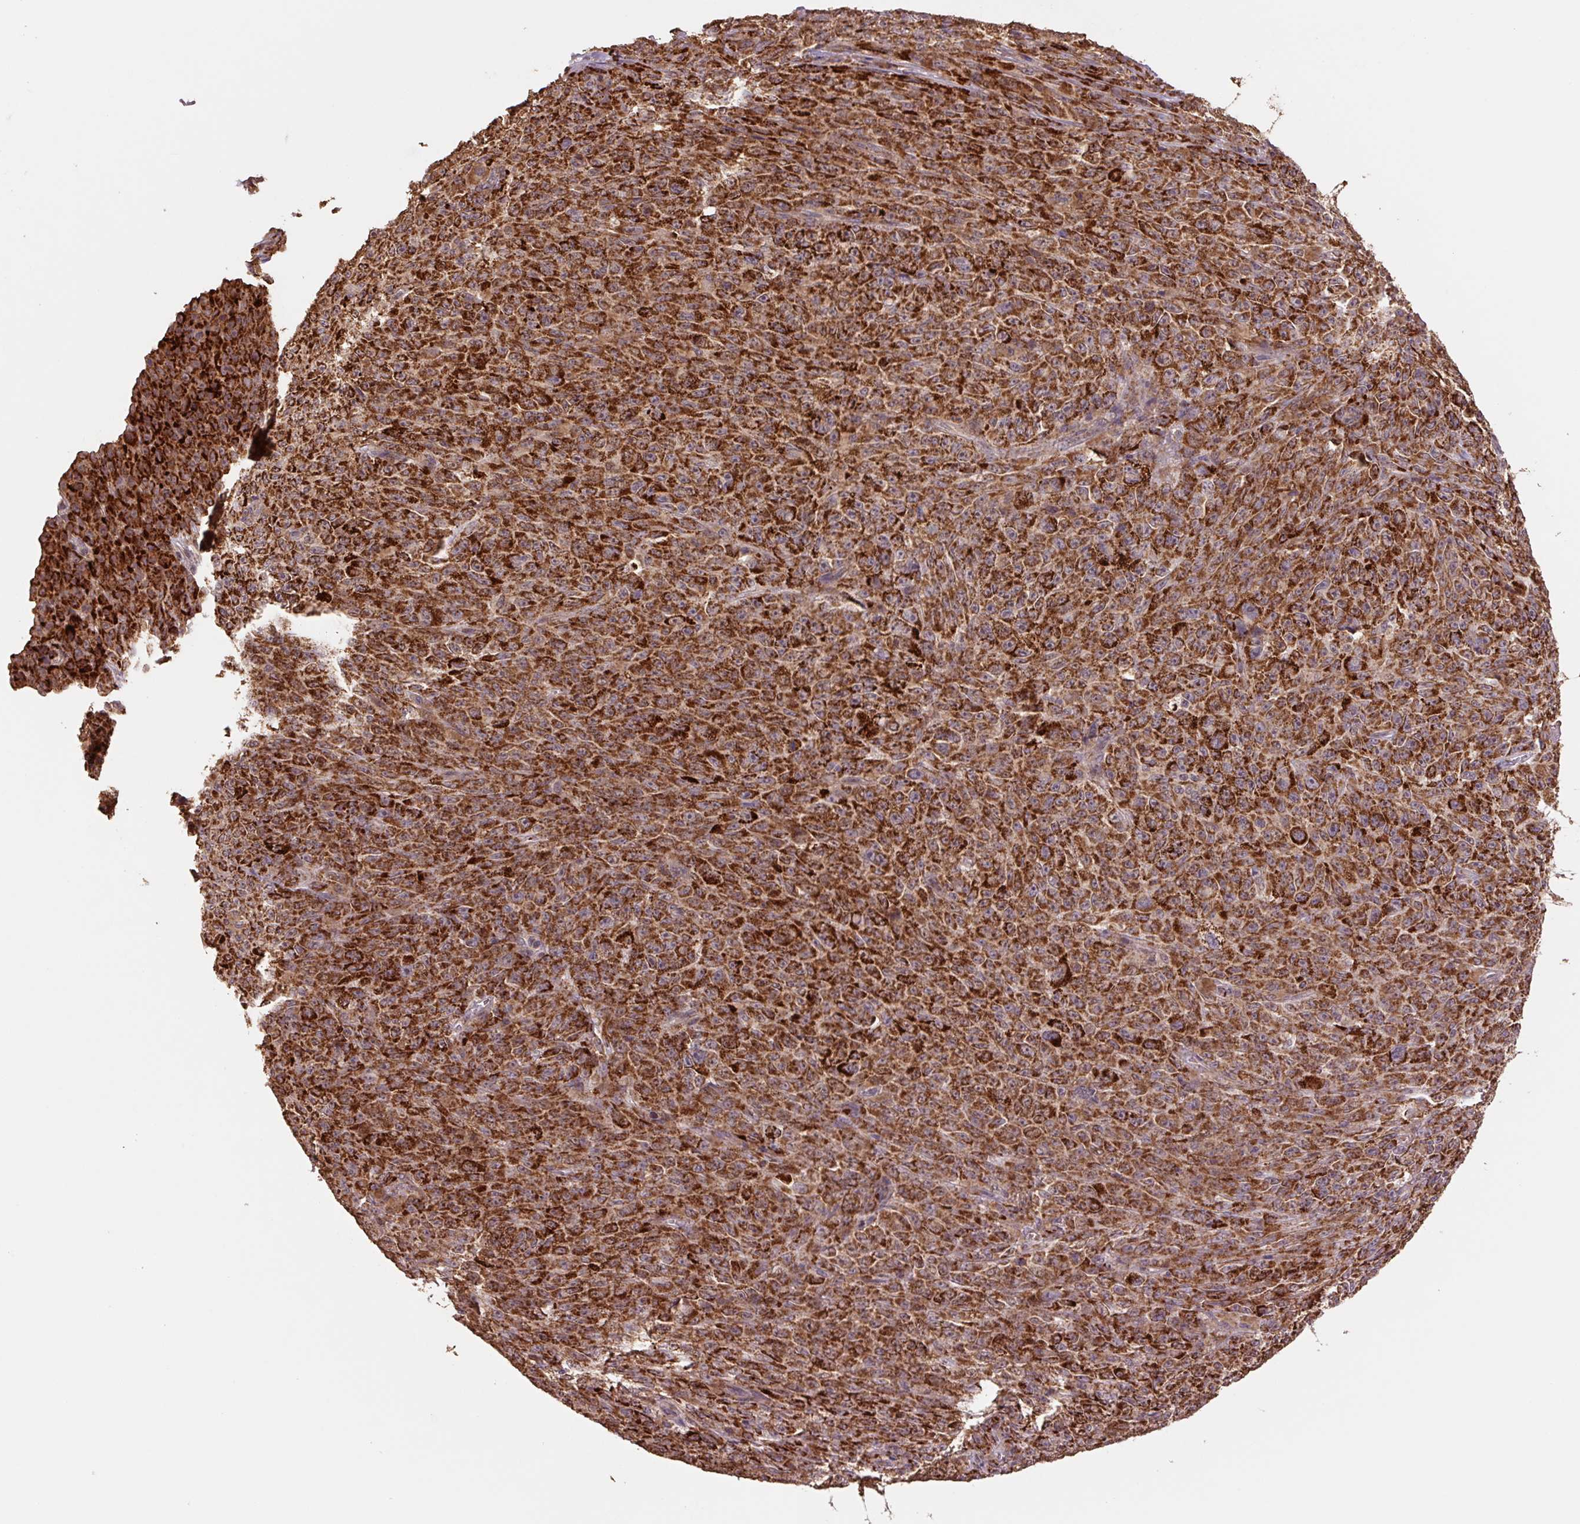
{"staining": {"intensity": "strong", "quantity": ">75%", "location": "cytoplasmic/membranous"}, "tissue": "melanoma", "cell_type": "Tumor cells", "image_type": "cancer", "snomed": [{"axis": "morphology", "description": "Malignant melanoma, NOS"}, {"axis": "topography", "description": "Skin"}], "caption": "Immunohistochemistry (DAB) staining of human malignant melanoma shows strong cytoplasmic/membranous protein staining in about >75% of tumor cells.", "gene": "TMEM160", "patient": {"sex": "female", "age": 82}}